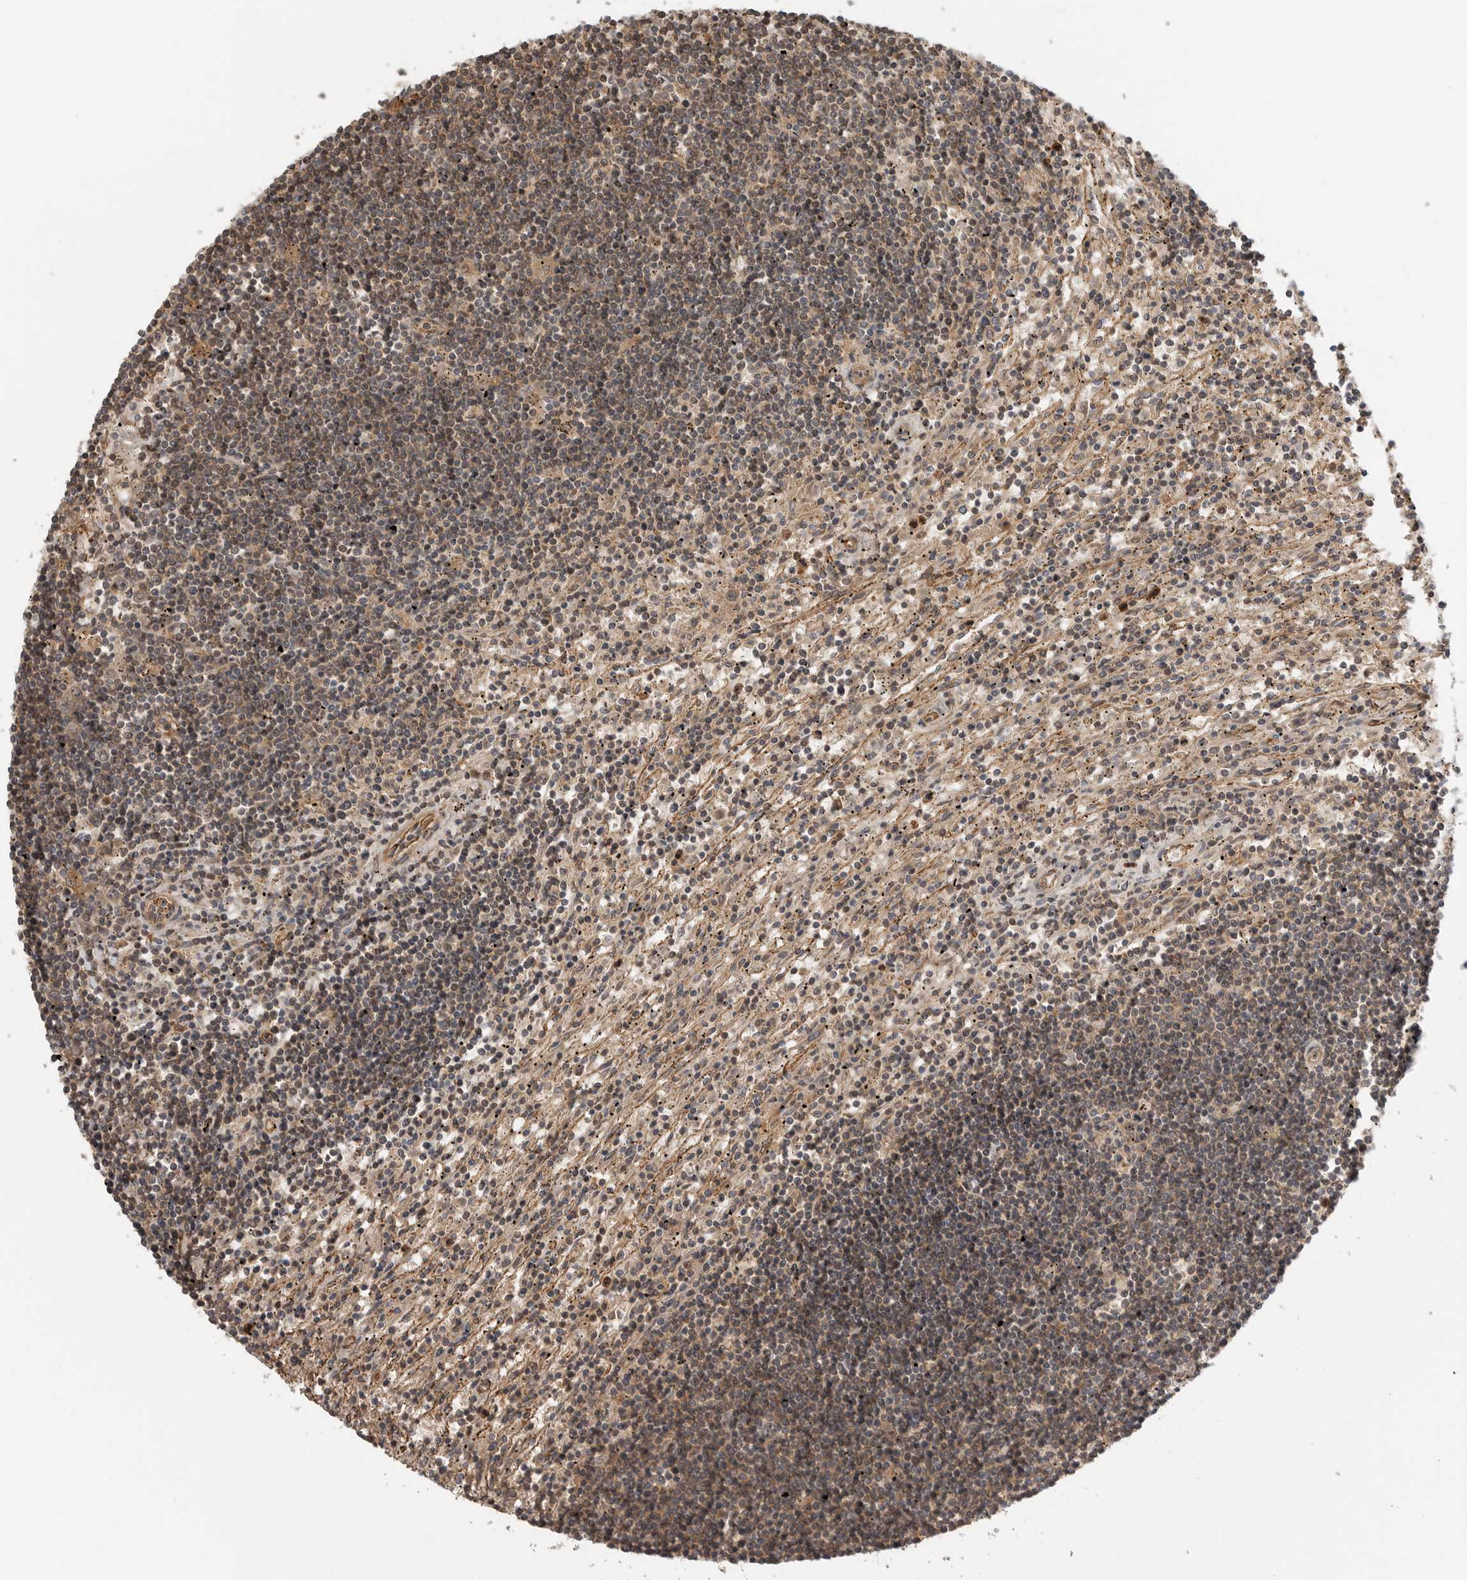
{"staining": {"intensity": "weak", "quantity": "25%-75%", "location": "nuclear"}, "tissue": "lymphoma", "cell_type": "Tumor cells", "image_type": "cancer", "snomed": [{"axis": "morphology", "description": "Malignant lymphoma, non-Hodgkin's type, Low grade"}, {"axis": "topography", "description": "Spleen"}], "caption": "Tumor cells exhibit low levels of weak nuclear positivity in approximately 25%-75% of cells in human malignant lymphoma, non-Hodgkin's type (low-grade).", "gene": "STRAP", "patient": {"sex": "male", "age": 76}}